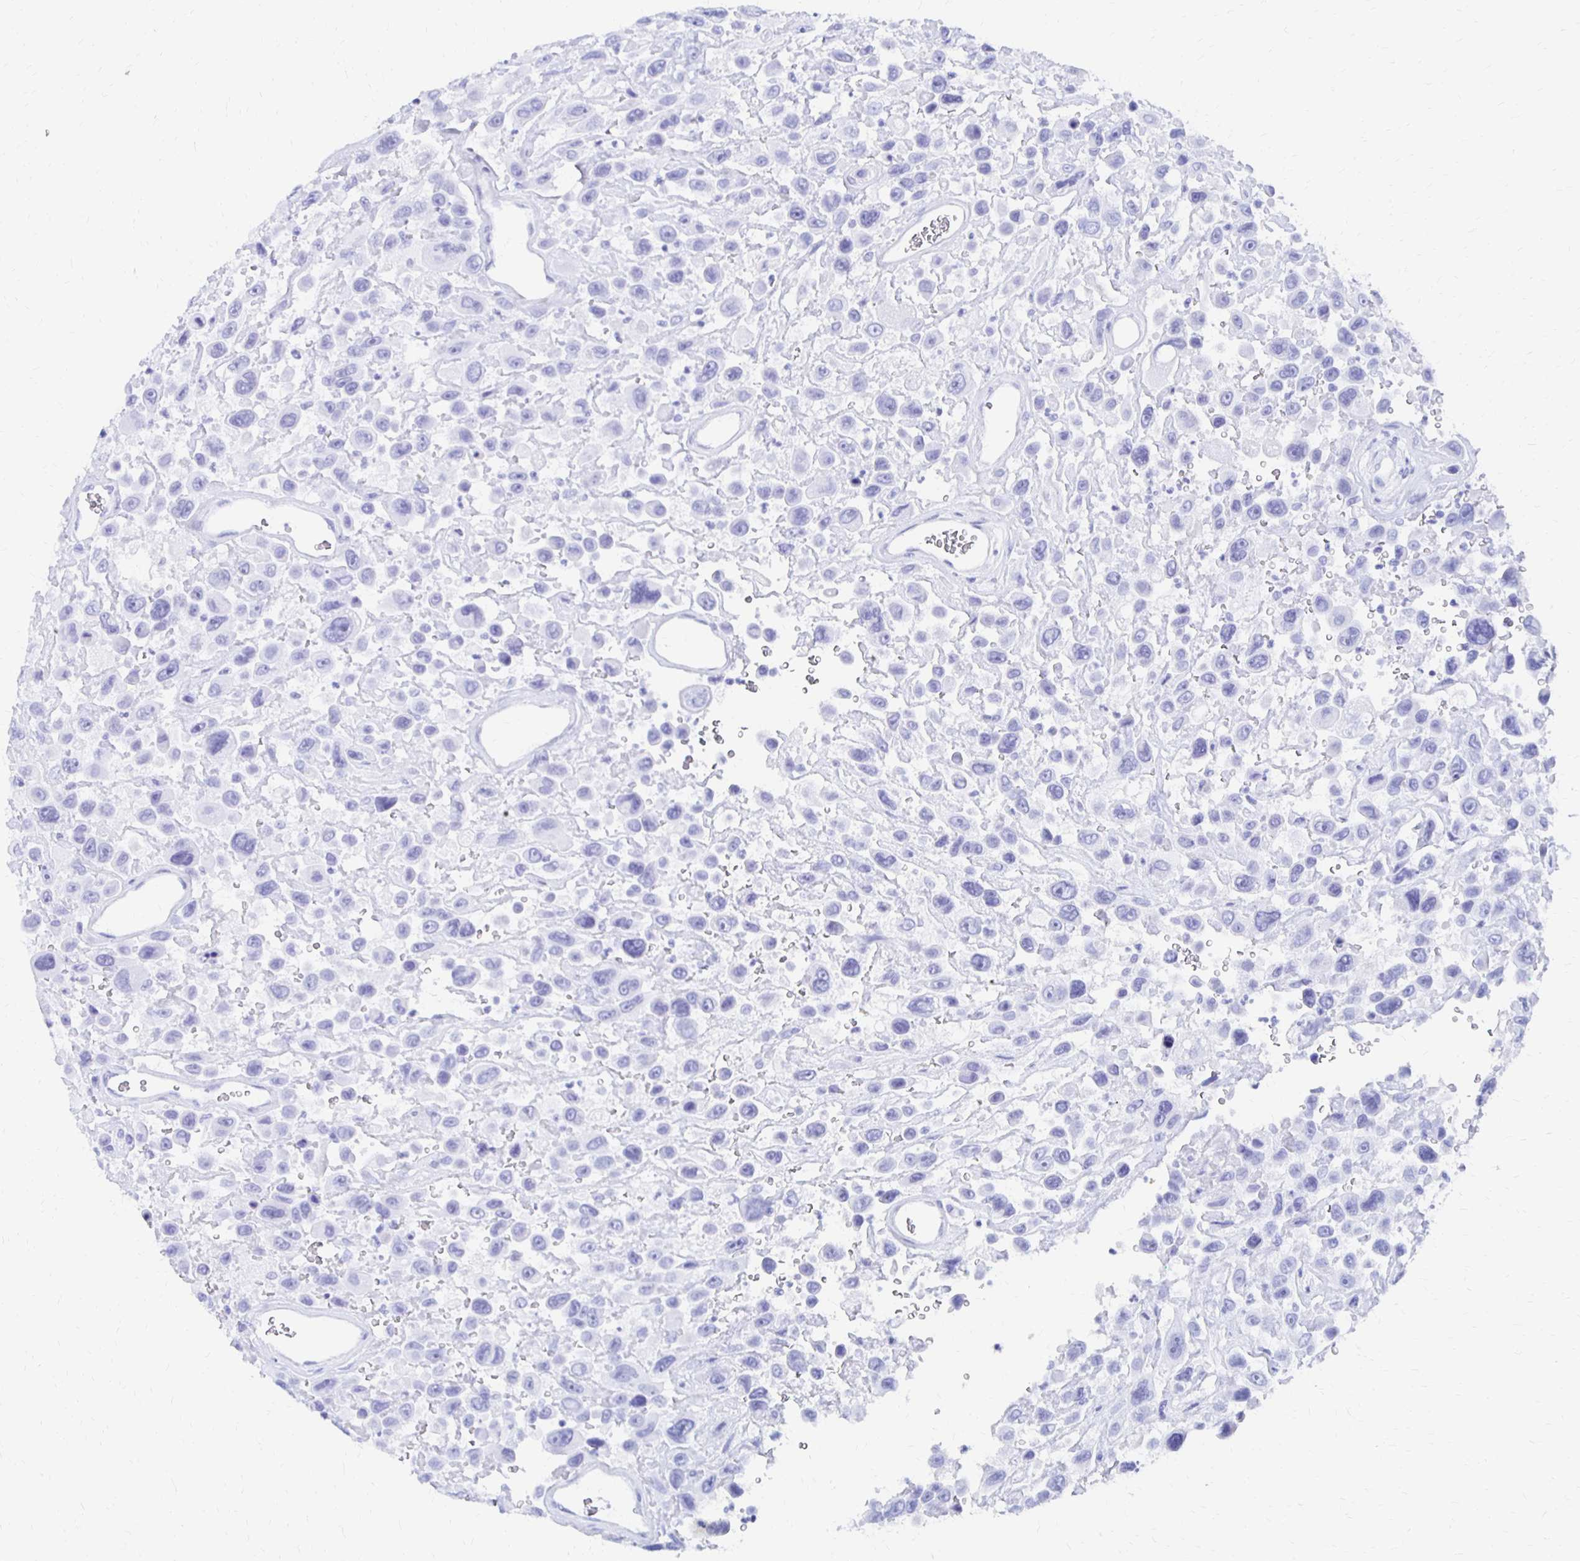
{"staining": {"intensity": "negative", "quantity": "none", "location": "none"}, "tissue": "urothelial cancer", "cell_type": "Tumor cells", "image_type": "cancer", "snomed": [{"axis": "morphology", "description": "Urothelial carcinoma, High grade"}, {"axis": "topography", "description": "Urinary bladder"}], "caption": "Protein analysis of urothelial carcinoma (high-grade) shows no significant staining in tumor cells. (DAB IHC, high magnification).", "gene": "SYT2", "patient": {"sex": "male", "age": 53}}